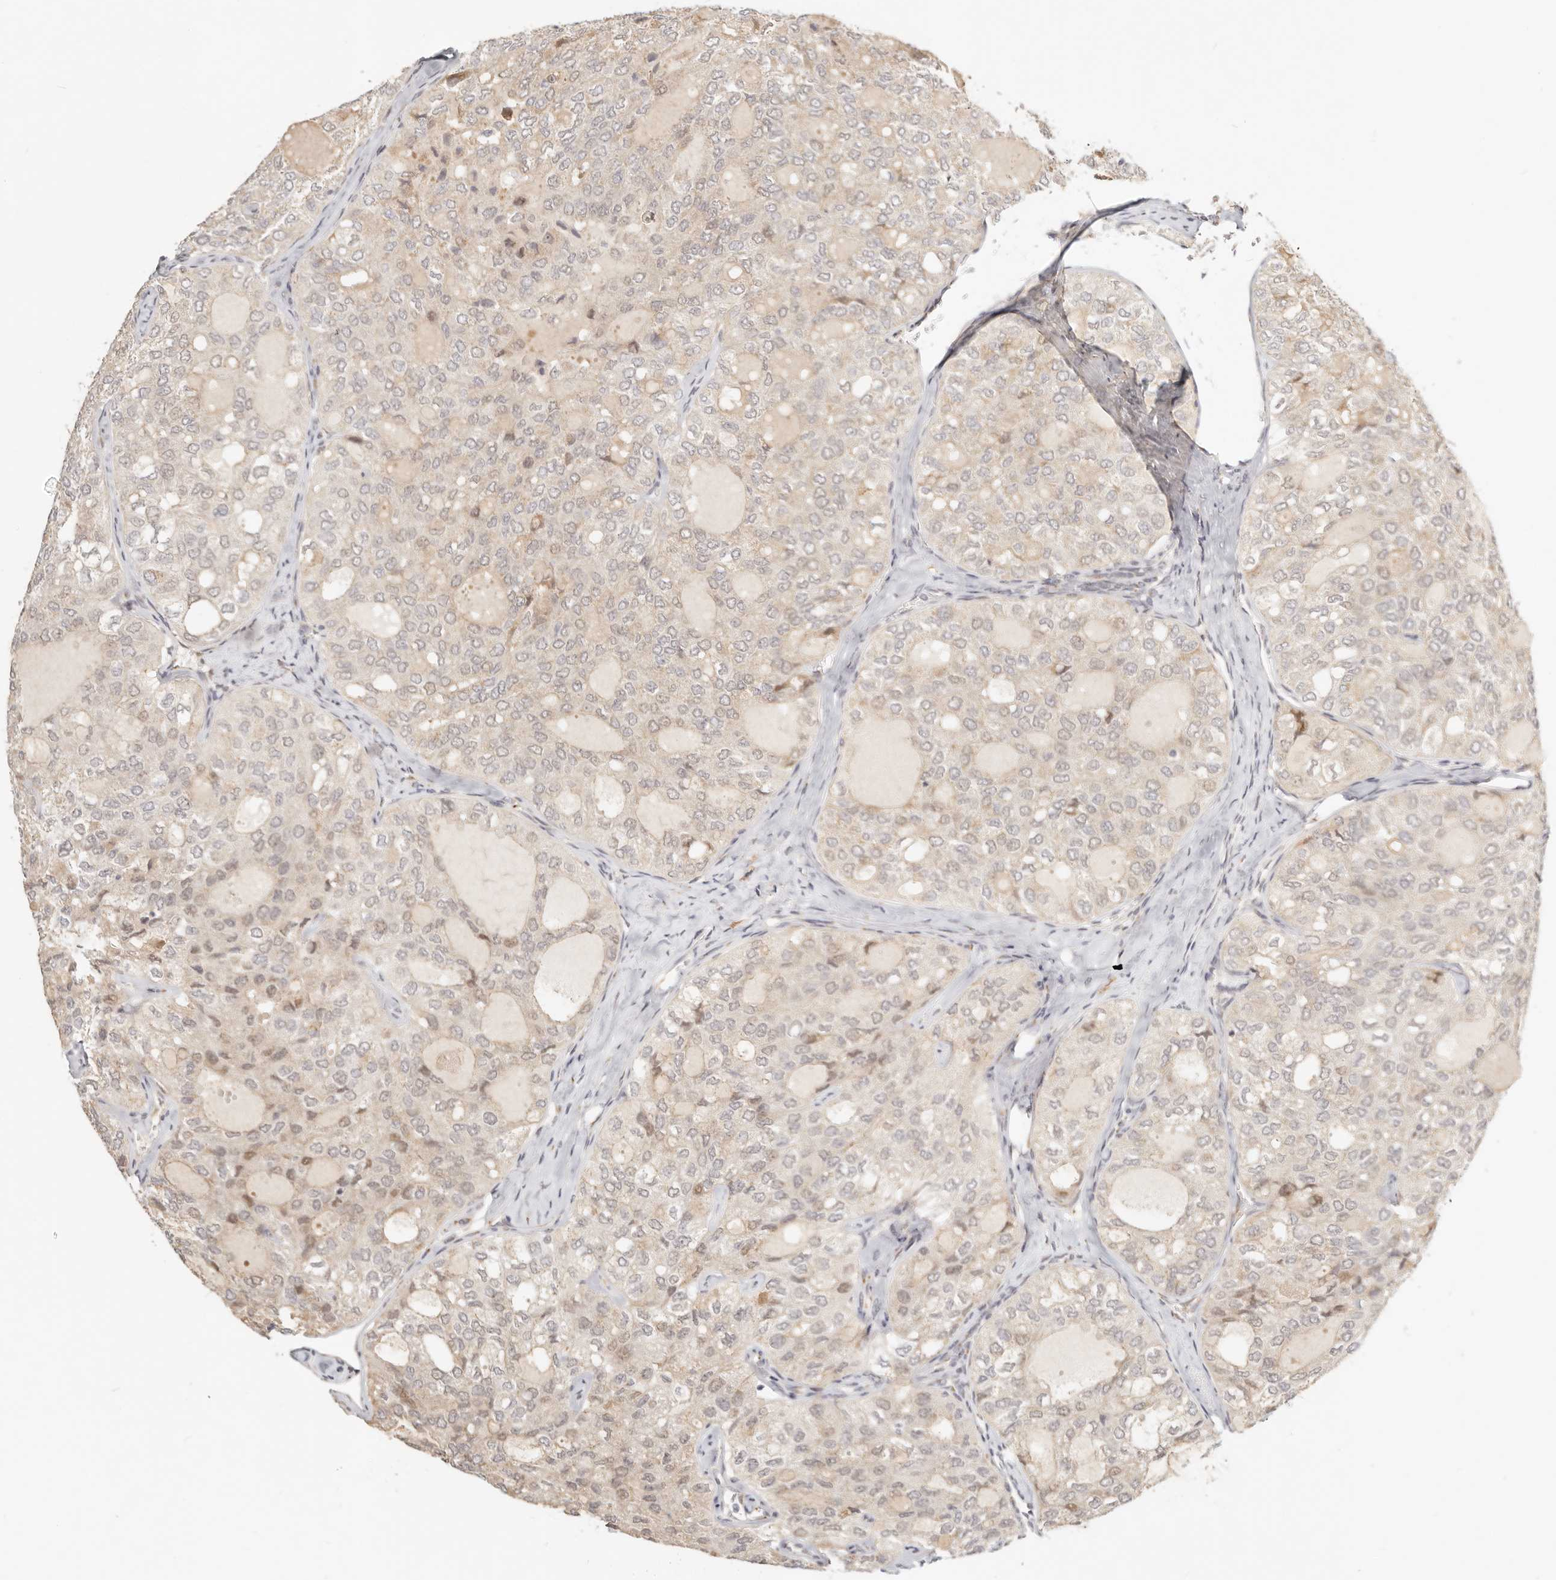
{"staining": {"intensity": "weak", "quantity": ">75%", "location": "cytoplasmic/membranous"}, "tissue": "thyroid cancer", "cell_type": "Tumor cells", "image_type": "cancer", "snomed": [{"axis": "morphology", "description": "Follicular adenoma carcinoma, NOS"}, {"axis": "topography", "description": "Thyroid gland"}], "caption": "DAB immunohistochemical staining of follicular adenoma carcinoma (thyroid) demonstrates weak cytoplasmic/membranous protein positivity in approximately >75% of tumor cells. The protein is stained brown, and the nuclei are stained in blue (DAB IHC with brightfield microscopy, high magnification).", "gene": "FAM20B", "patient": {"sex": "male", "age": 75}}